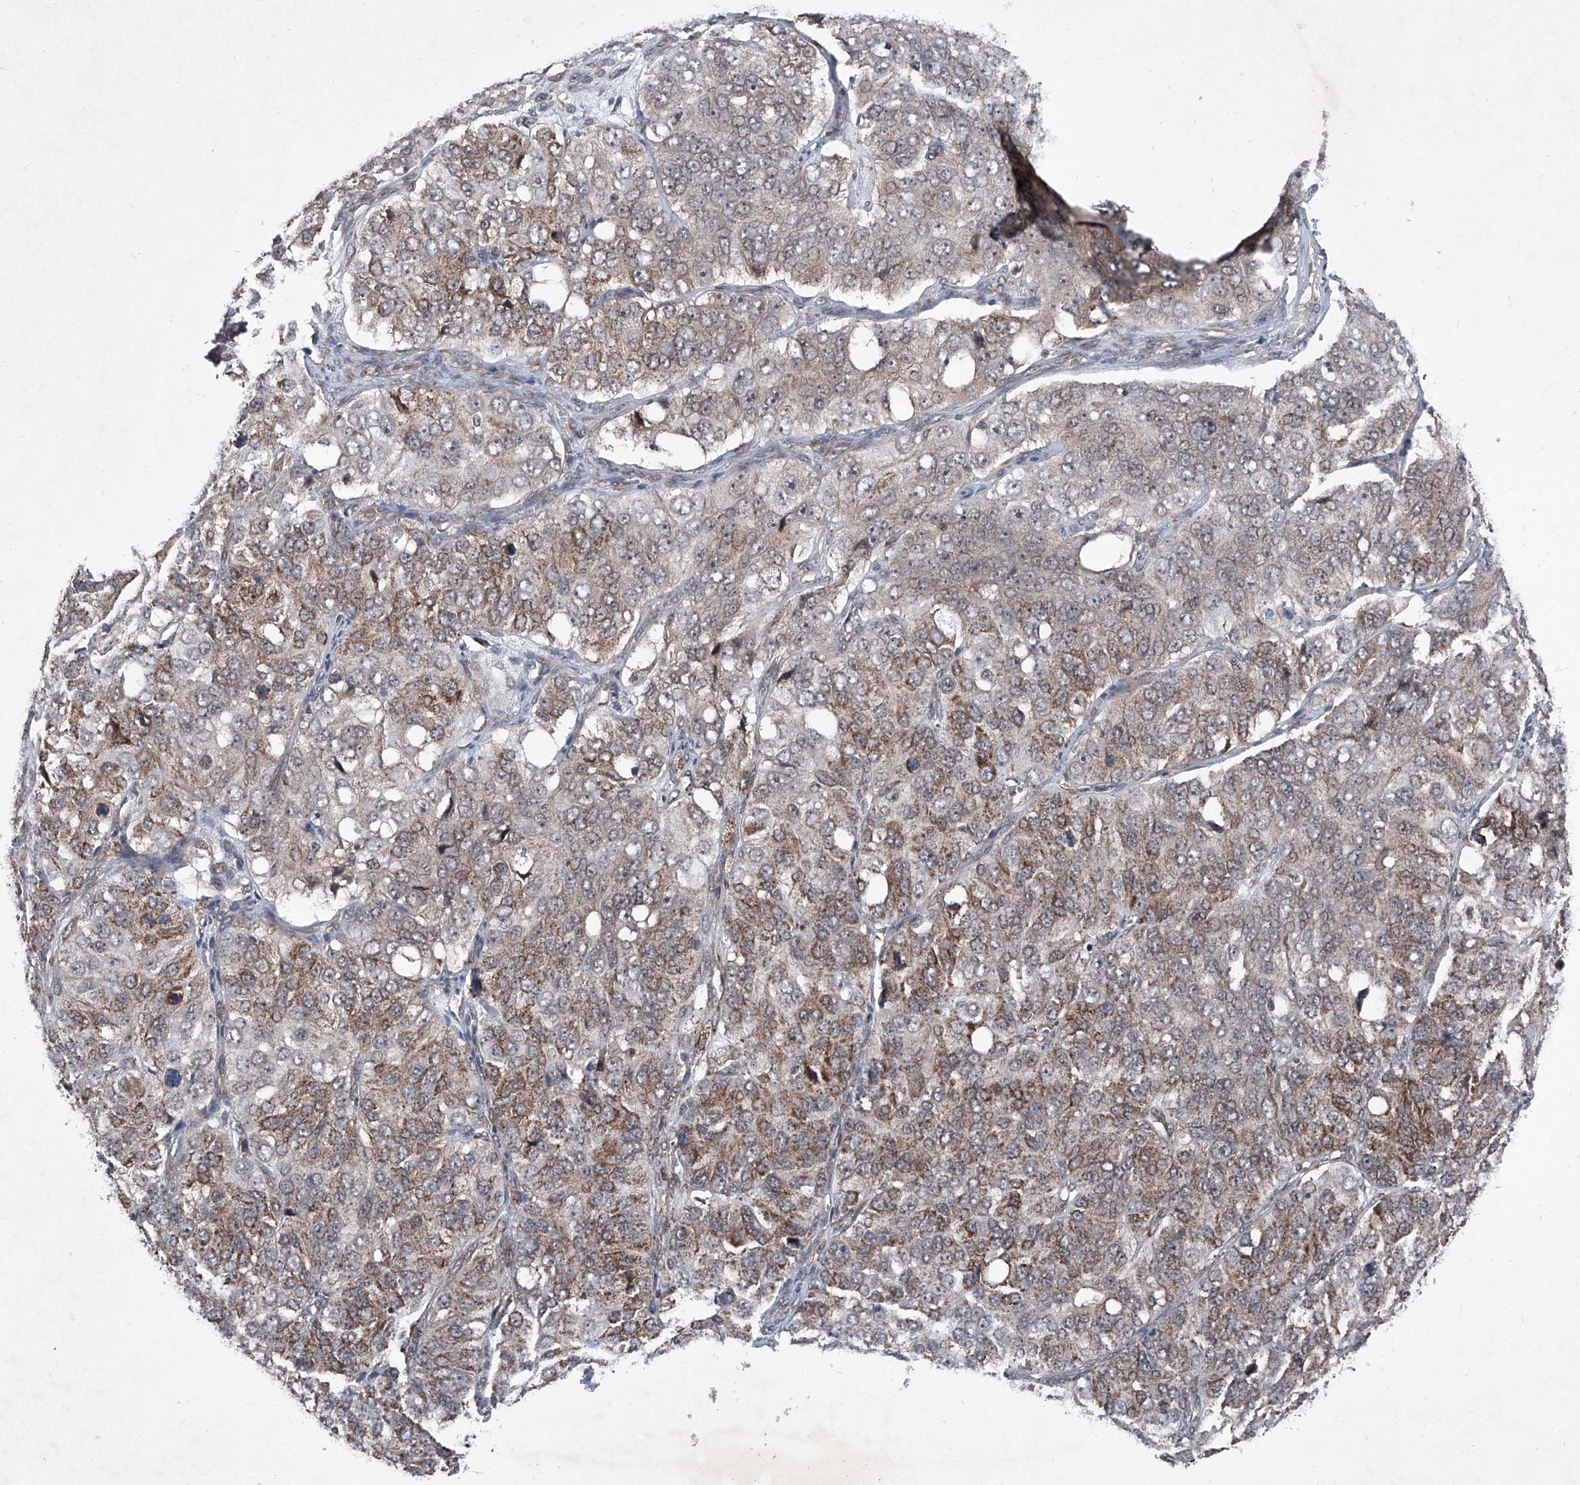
{"staining": {"intensity": "moderate", "quantity": ">75%", "location": "cytoplasmic/membranous"}, "tissue": "ovarian cancer", "cell_type": "Tumor cells", "image_type": "cancer", "snomed": [{"axis": "morphology", "description": "Carcinoma, endometroid"}, {"axis": "topography", "description": "Ovary"}], "caption": "Moderate cytoplasmic/membranous protein expression is appreciated in approximately >75% of tumor cells in endometroid carcinoma (ovarian).", "gene": "COA7", "patient": {"sex": "female", "age": 51}}